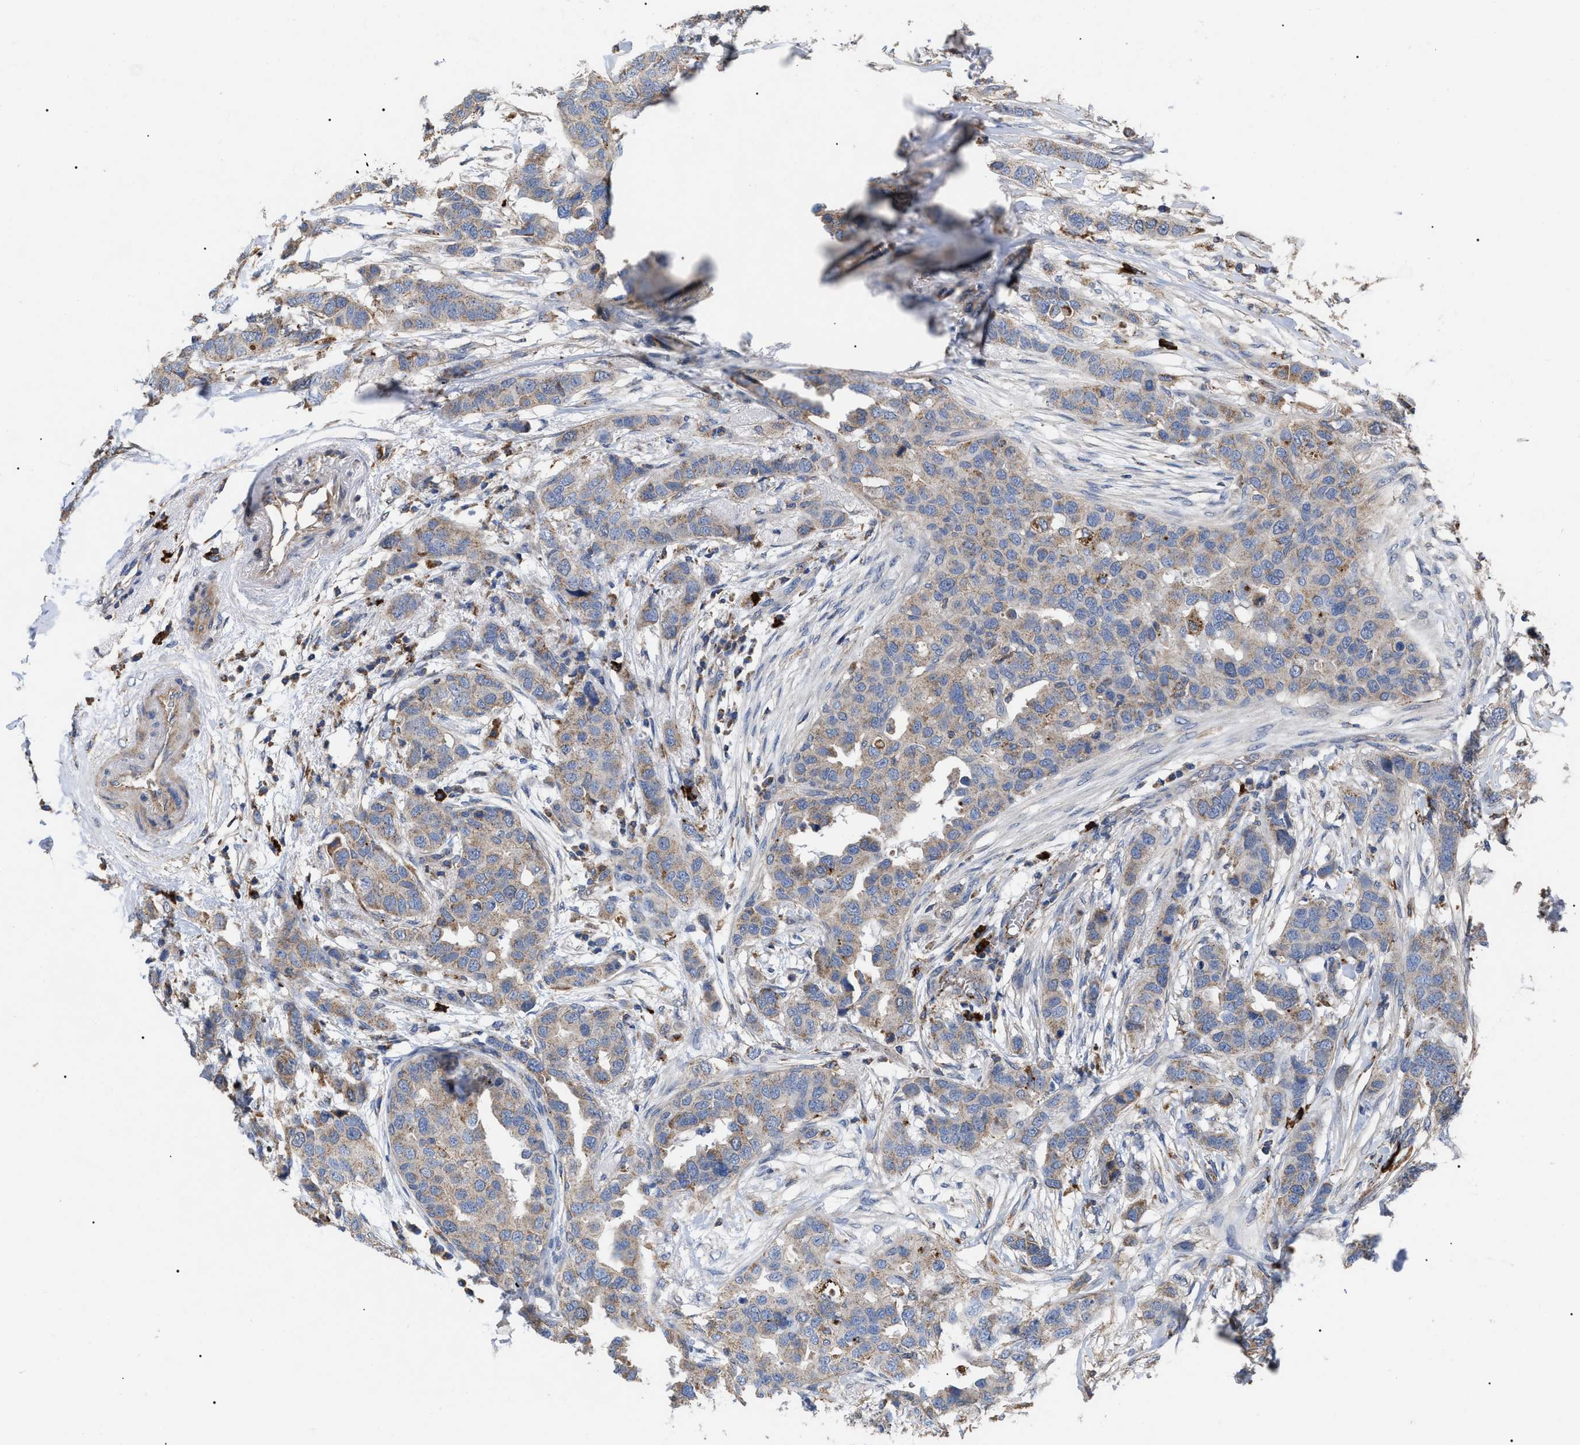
{"staining": {"intensity": "weak", "quantity": ">75%", "location": "cytoplasmic/membranous"}, "tissue": "breast cancer", "cell_type": "Tumor cells", "image_type": "cancer", "snomed": [{"axis": "morphology", "description": "Duct carcinoma"}, {"axis": "topography", "description": "Breast"}], "caption": "Immunohistochemistry (IHC) of breast invasive ductal carcinoma exhibits low levels of weak cytoplasmic/membranous staining in approximately >75% of tumor cells.", "gene": "FAM171A2", "patient": {"sex": "female", "age": 50}}